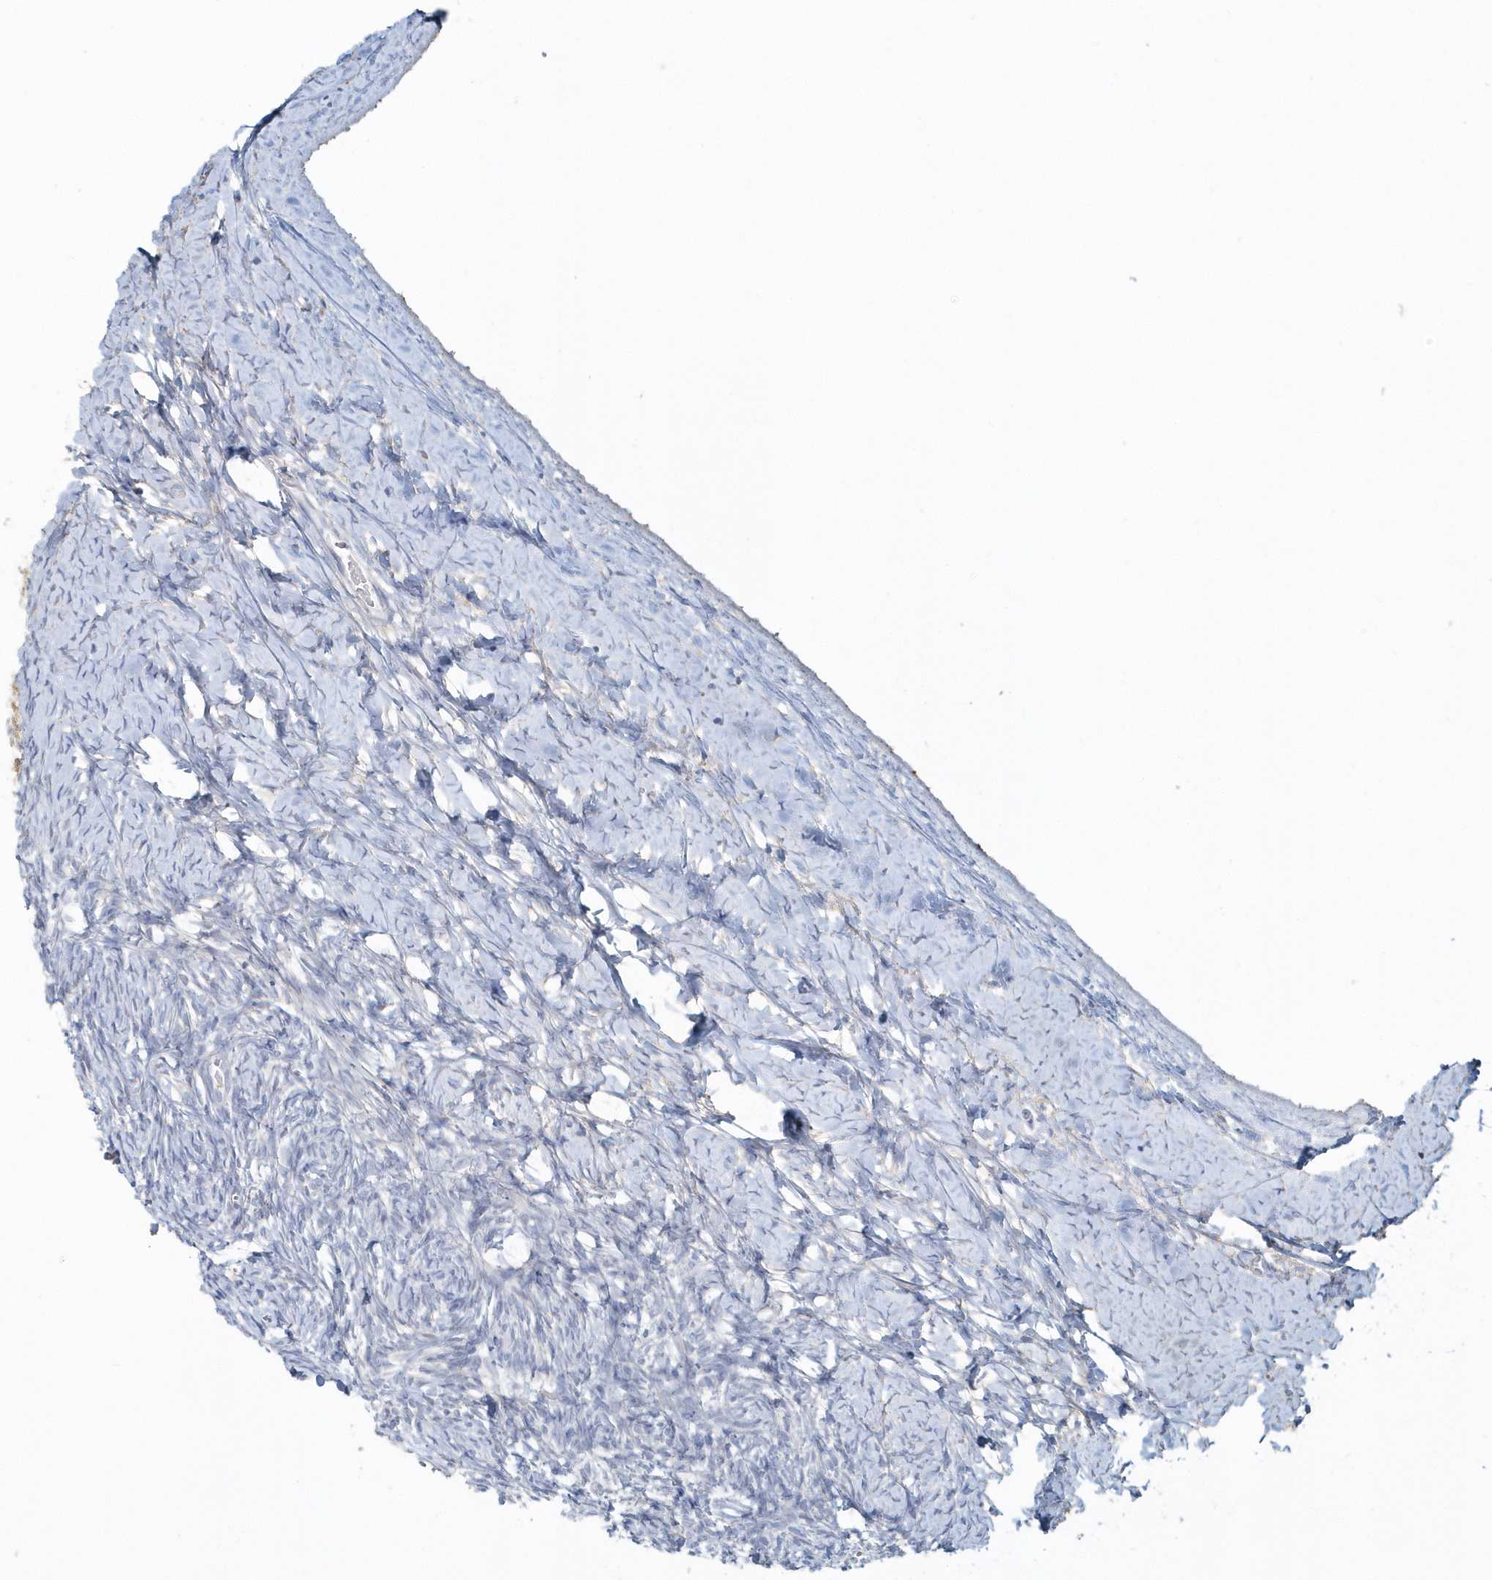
{"staining": {"intensity": "negative", "quantity": "none", "location": "none"}, "tissue": "ovary", "cell_type": "Ovarian stroma cells", "image_type": "normal", "snomed": [{"axis": "morphology", "description": "Normal tissue, NOS"}, {"axis": "morphology", "description": "Developmental malformation"}, {"axis": "topography", "description": "Ovary"}], "caption": "Immunohistochemistry (IHC) photomicrograph of unremarkable ovary: ovary stained with DAB exhibits no significant protein staining in ovarian stroma cells. The staining is performed using DAB (3,3'-diaminobenzidine) brown chromogen with nuclei counter-stained in using hematoxylin.", "gene": "MMRN1", "patient": {"sex": "female", "age": 39}}